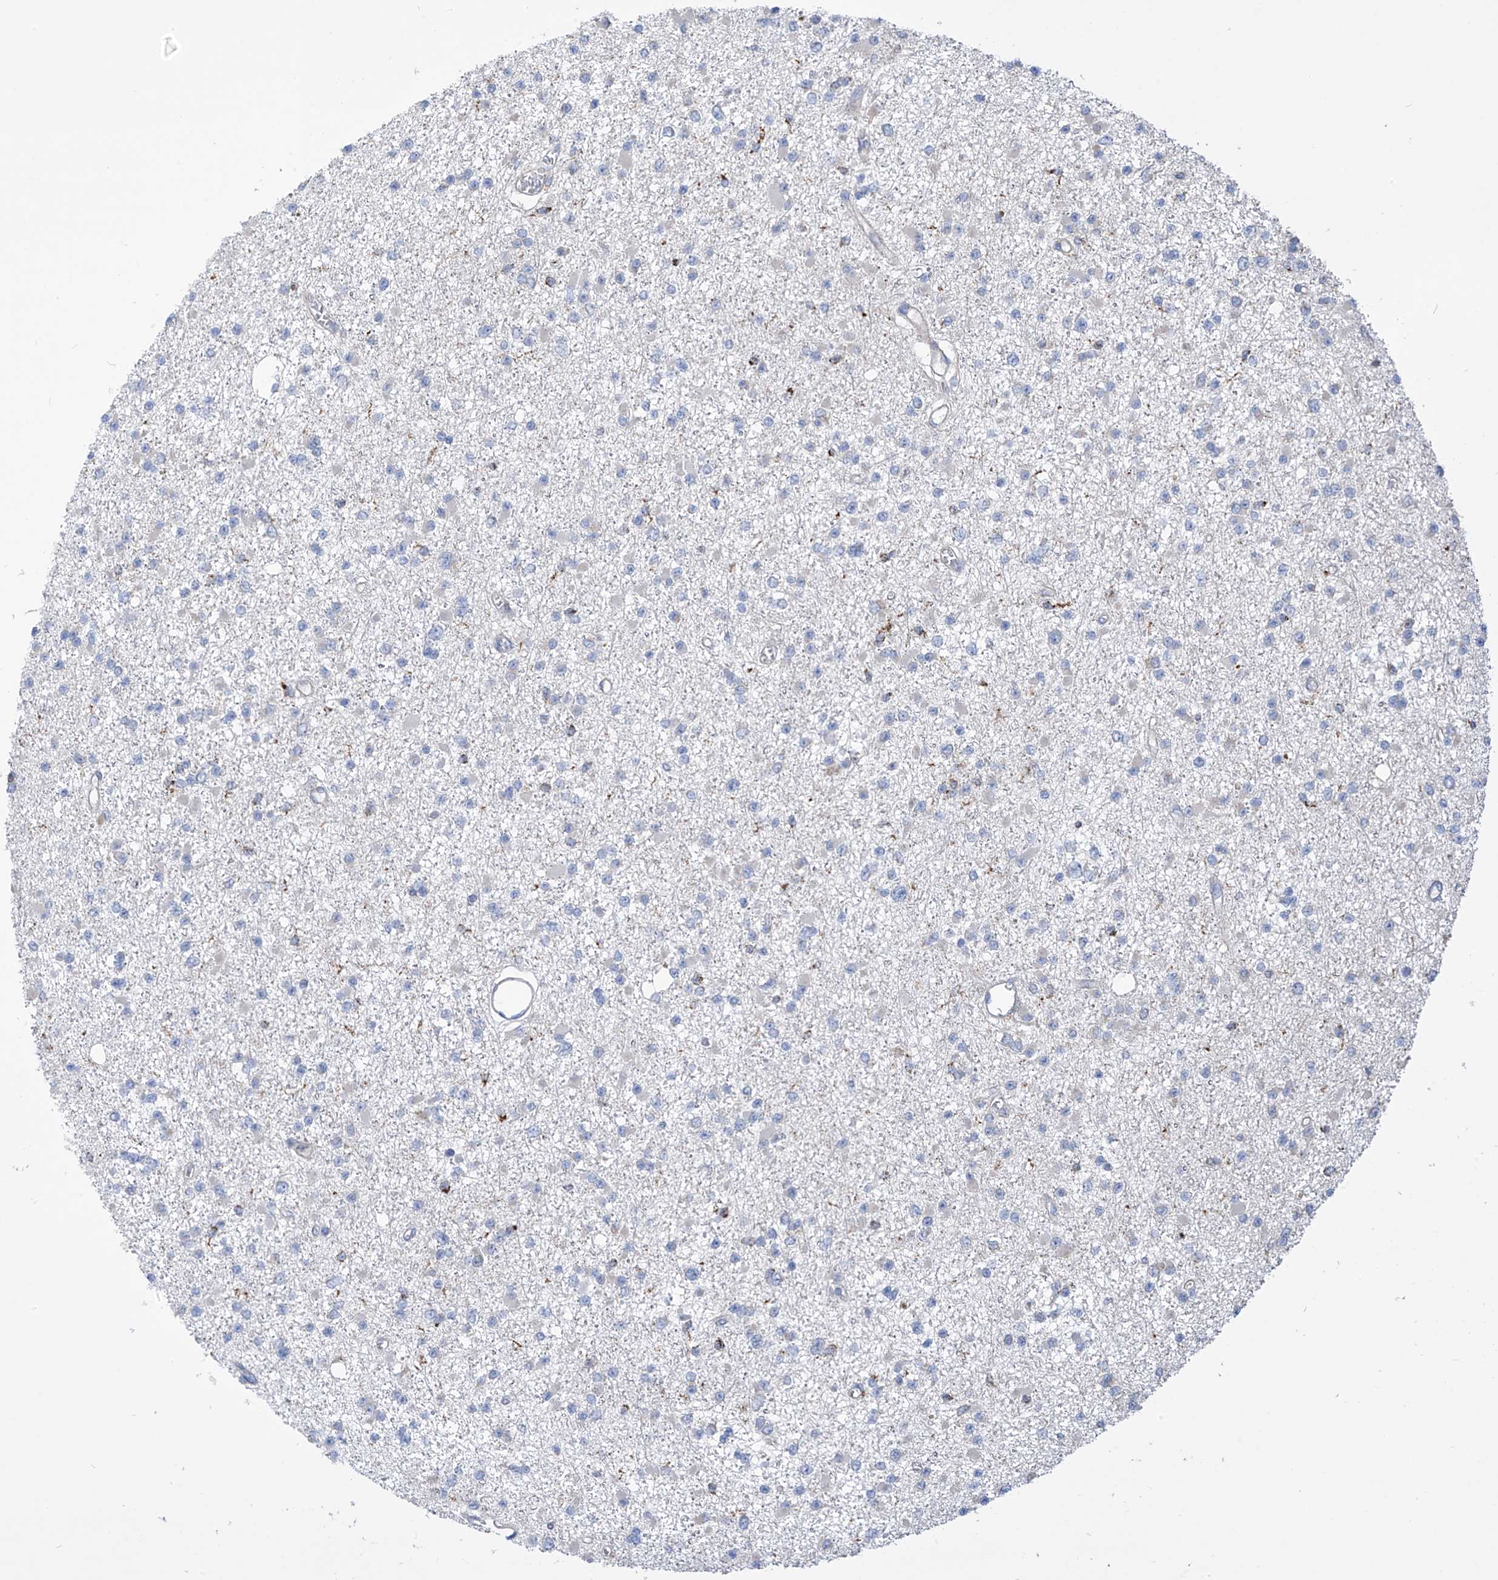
{"staining": {"intensity": "negative", "quantity": "none", "location": "none"}, "tissue": "glioma", "cell_type": "Tumor cells", "image_type": "cancer", "snomed": [{"axis": "morphology", "description": "Glioma, malignant, Low grade"}, {"axis": "topography", "description": "Brain"}], "caption": "Immunohistochemistry histopathology image of neoplastic tissue: malignant low-grade glioma stained with DAB (3,3'-diaminobenzidine) exhibits no significant protein positivity in tumor cells.", "gene": "EIF5B", "patient": {"sex": "female", "age": 22}}